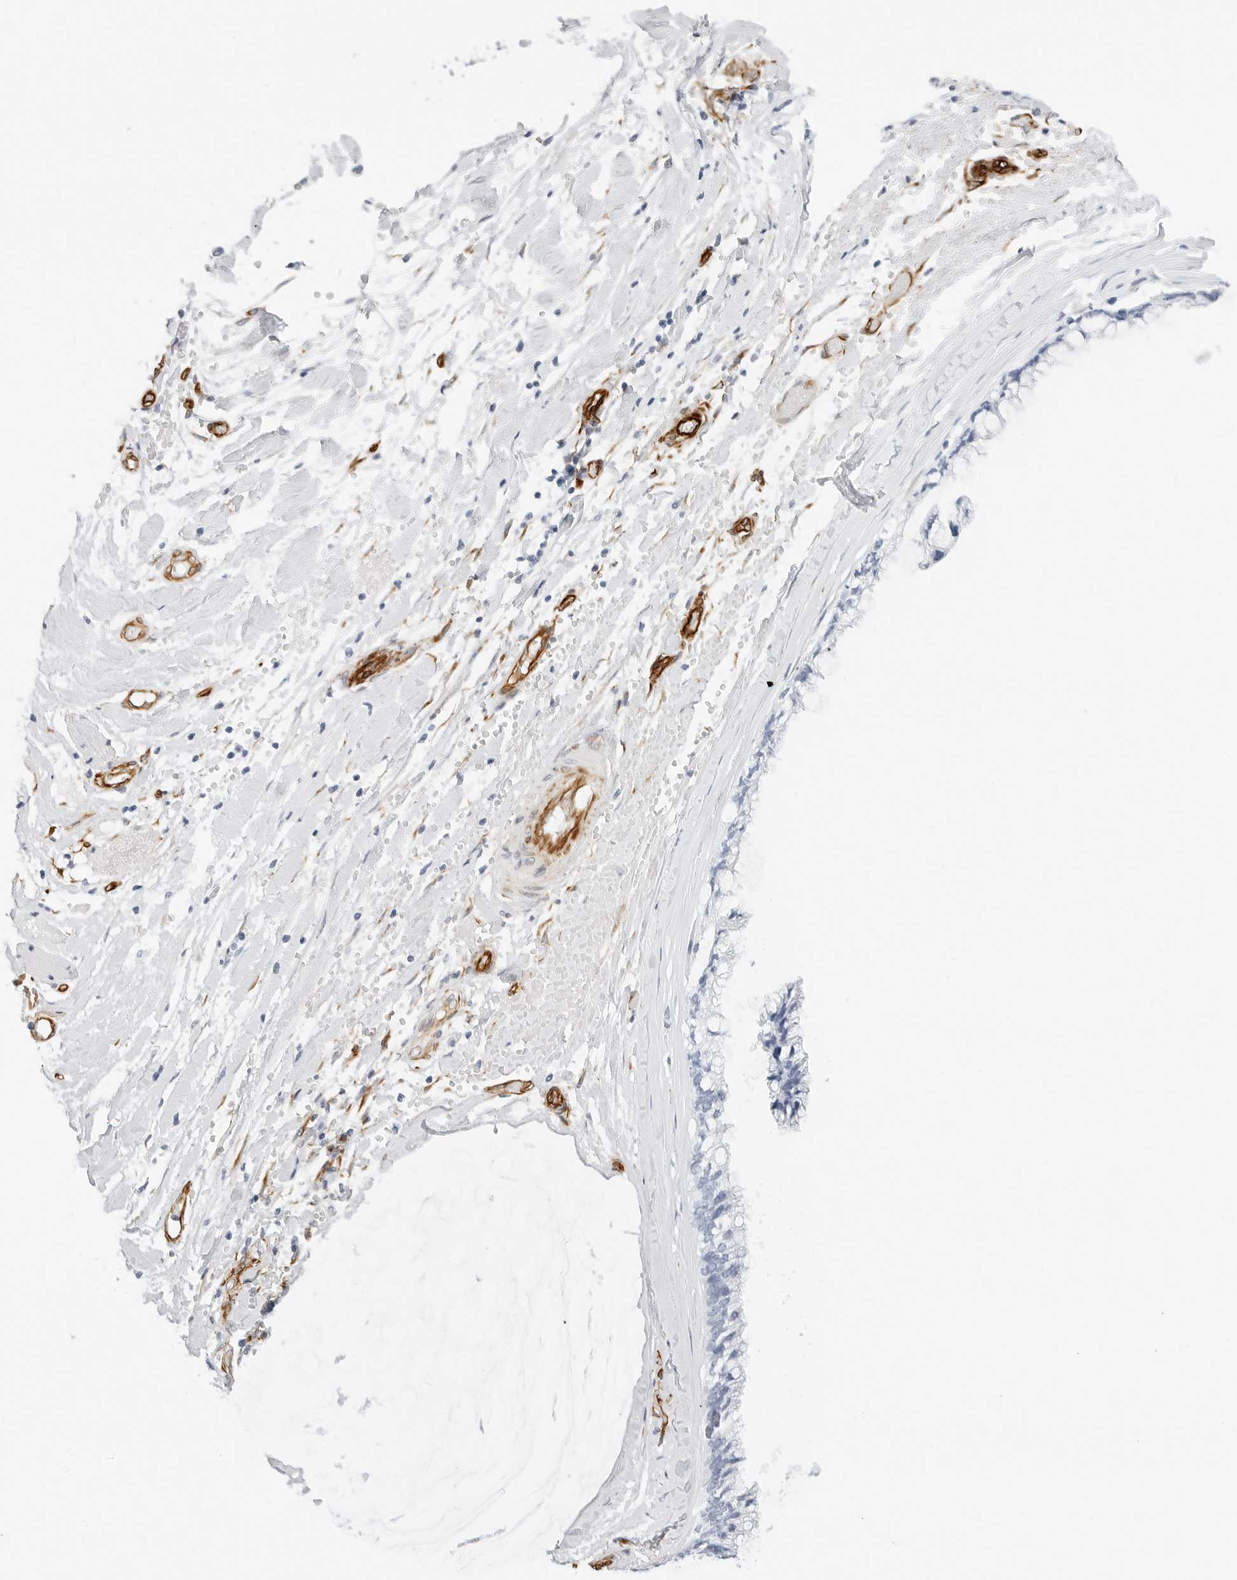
{"staining": {"intensity": "negative", "quantity": "none", "location": "none"}, "tissue": "ovarian cancer", "cell_type": "Tumor cells", "image_type": "cancer", "snomed": [{"axis": "morphology", "description": "Cystadenocarcinoma, mucinous, NOS"}, {"axis": "topography", "description": "Ovary"}], "caption": "Immunohistochemistry (IHC) photomicrograph of mucinous cystadenocarcinoma (ovarian) stained for a protein (brown), which demonstrates no staining in tumor cells.", "gene": "NES", "patient": {"sex": "female", "age": 39}}